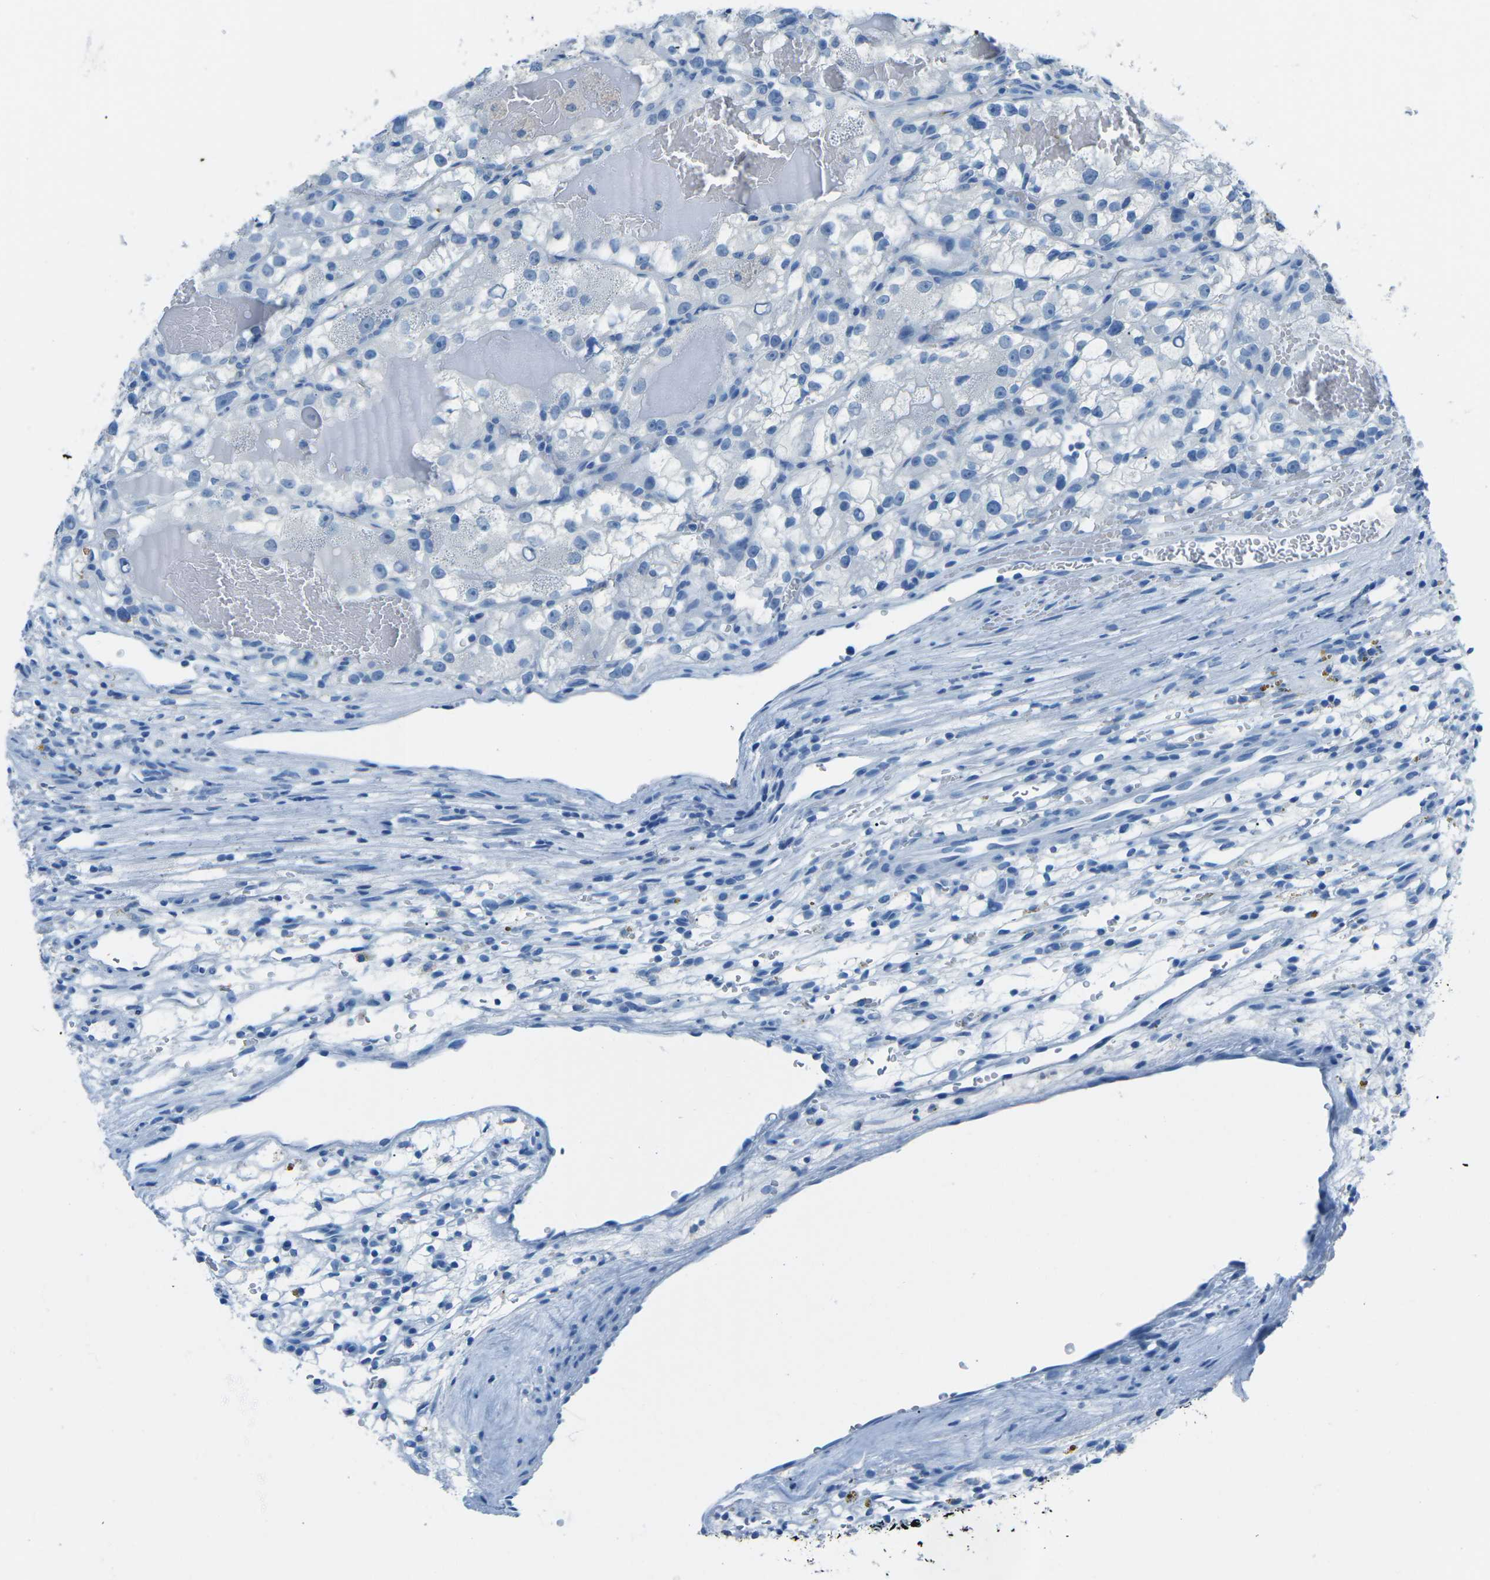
{"staining": {"intensity": "negative", "quantity": "none", "location": "none"}, "tissue": "renal cancer", "cell_type": "Tumor cells", "image_type": "cancer", "snomed": [{"axis": "morphology", "description": "Adenocarcinoma, NOS"}, {"axis": "topography", "description": "Kidney"}], "caption": "This is a image of IHC staining of renal cancer (adenocarcinoma), which shows no expression in tumor cells.", "gene": "MYH8", "patient": {"sex": "female", "age": 57}}